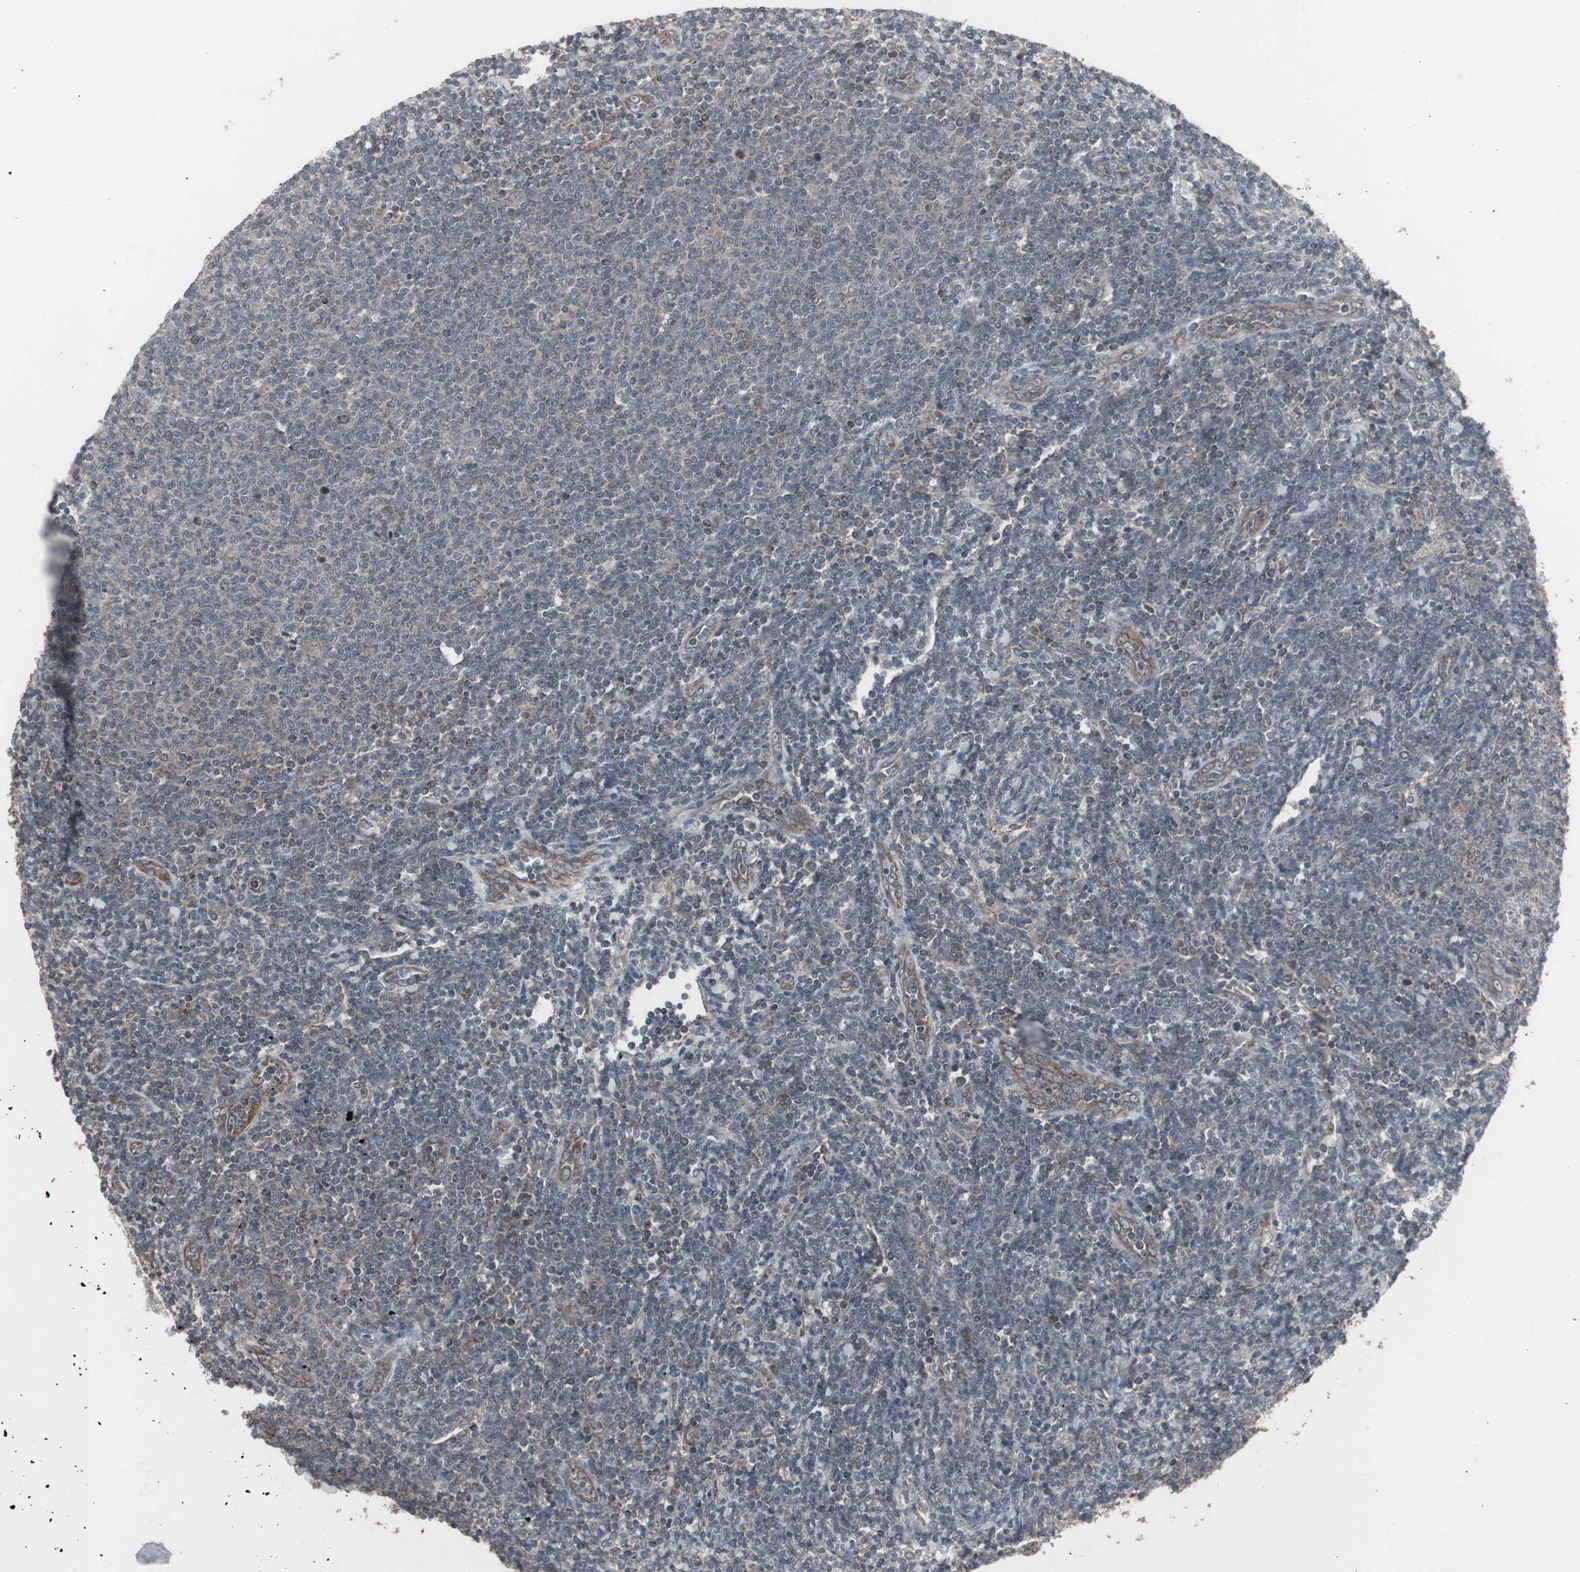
{"staining": {"intensity": "negative", "quantity": "none", "location": "none"}, "tissue": "lymphoma", "cell_type": "Tumor cells", "image_type": "cancer", "snomed": [{"axis": "morphology", "description": "Malignant lymphoma, non-Hodgkin's type, Low grade"}, {"axis": "topography", "description": "Lymph node"}], "caption": "Lymphoma stained for a protein using immunohistochemistry (IHC) demonstrates no positivity tumor cells.", "gene": "SSTR2", "patient": {"sex": "male", "age": 66}}